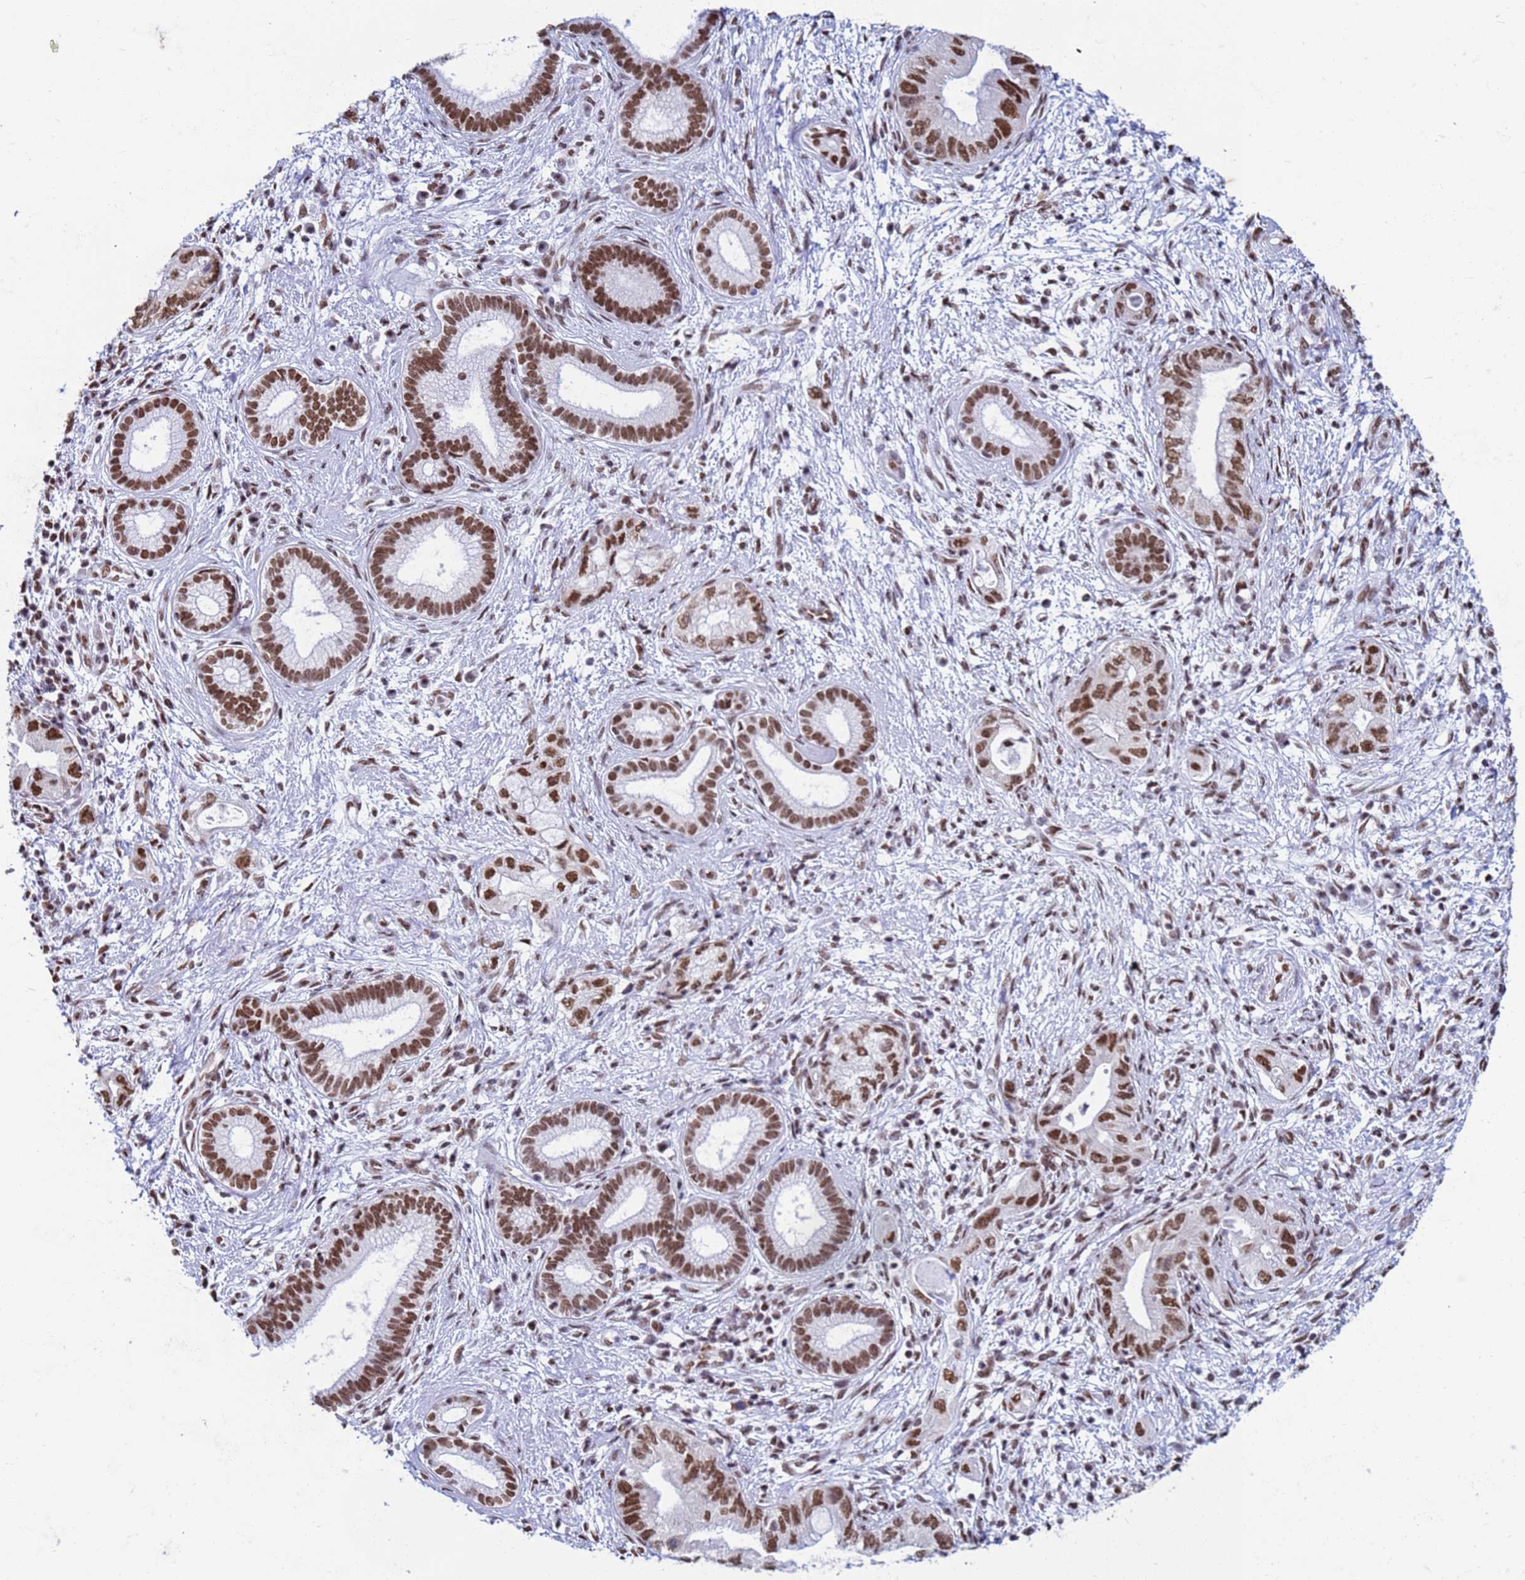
{"staining": {"intensity": "strong", "quantity": ">75%", "location": "nuclear"}, "tissue": "pancreatic cancer", "cell_type": "Tumor cells", "image_type": "cancer", "snomed": [{"axis": "morphology", "description": "Adenocarcinoma, NOS"}, {"axis": "topography", "description": "Pancreas"}], "caption": "Immunohistochemistry photomicrograph of pancreatic cancer (adenocarcinoma) stained for a protein (brown), which reveals high levels of strong nuclear staining in approximately >75% of tumor cells.", "gene": "FAM170B", "patient": {"sex": "female", "age": 73}}